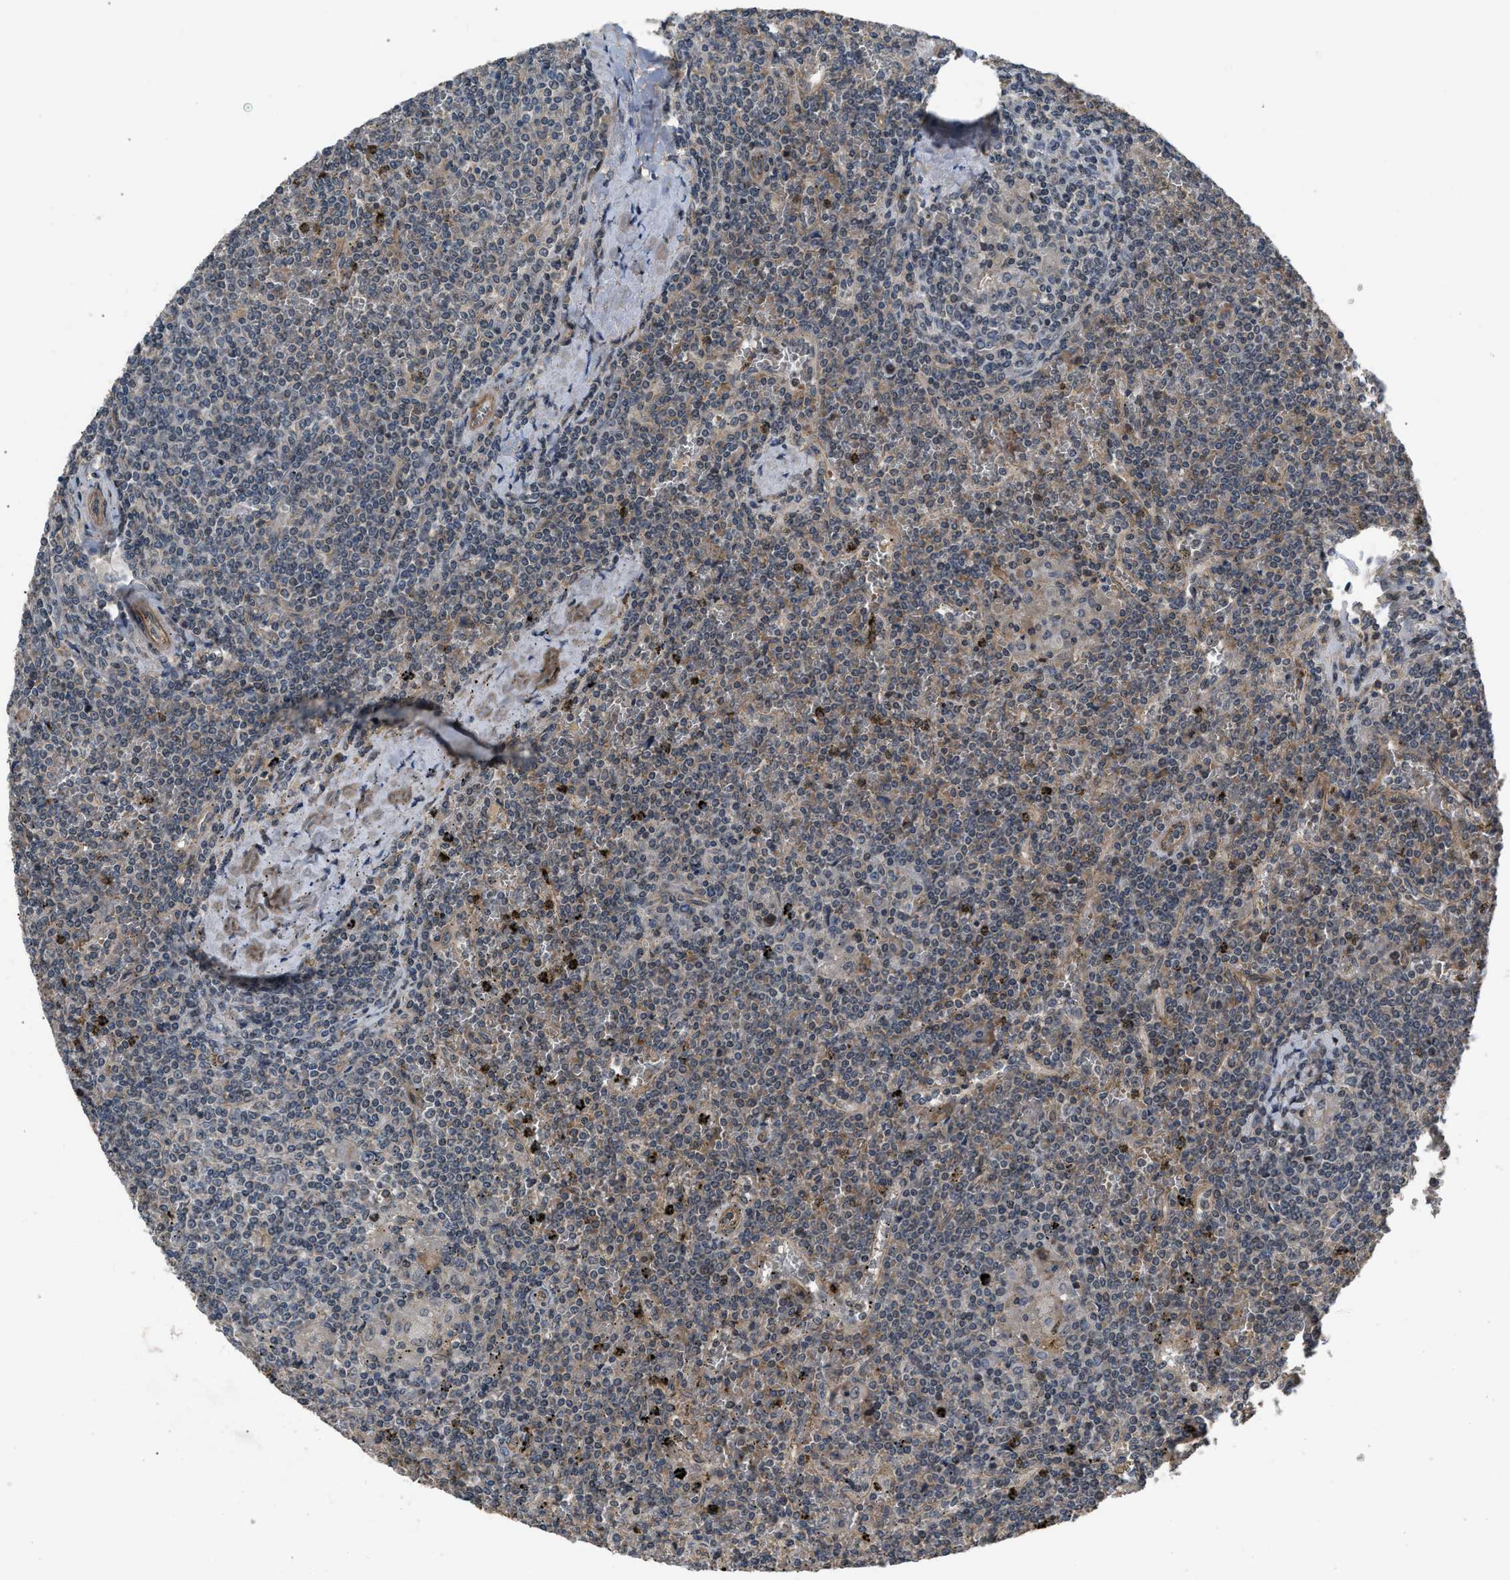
{"staining": {"intensity": "negative", "quantity": "none", "location": "none"}, "tissue": "lymphoma", "cell_type": "Tumor cells", "image_type": "cancer", "snomed": [{"axis": "morphology", "description": "Malignant lymphoma, non-Hodgkin's type, Low grade"}, {"axis": "topography", "description": "Spleen"}], "caption": "High power microscopy histopathology image of an IHC micrograph of malignant lymphoma, non-Hodgkin's type (low-grade), revealing no significant staining in tumor cells.", "gene": "UTRN", "patient": {"sex": "female", "age": 19}}